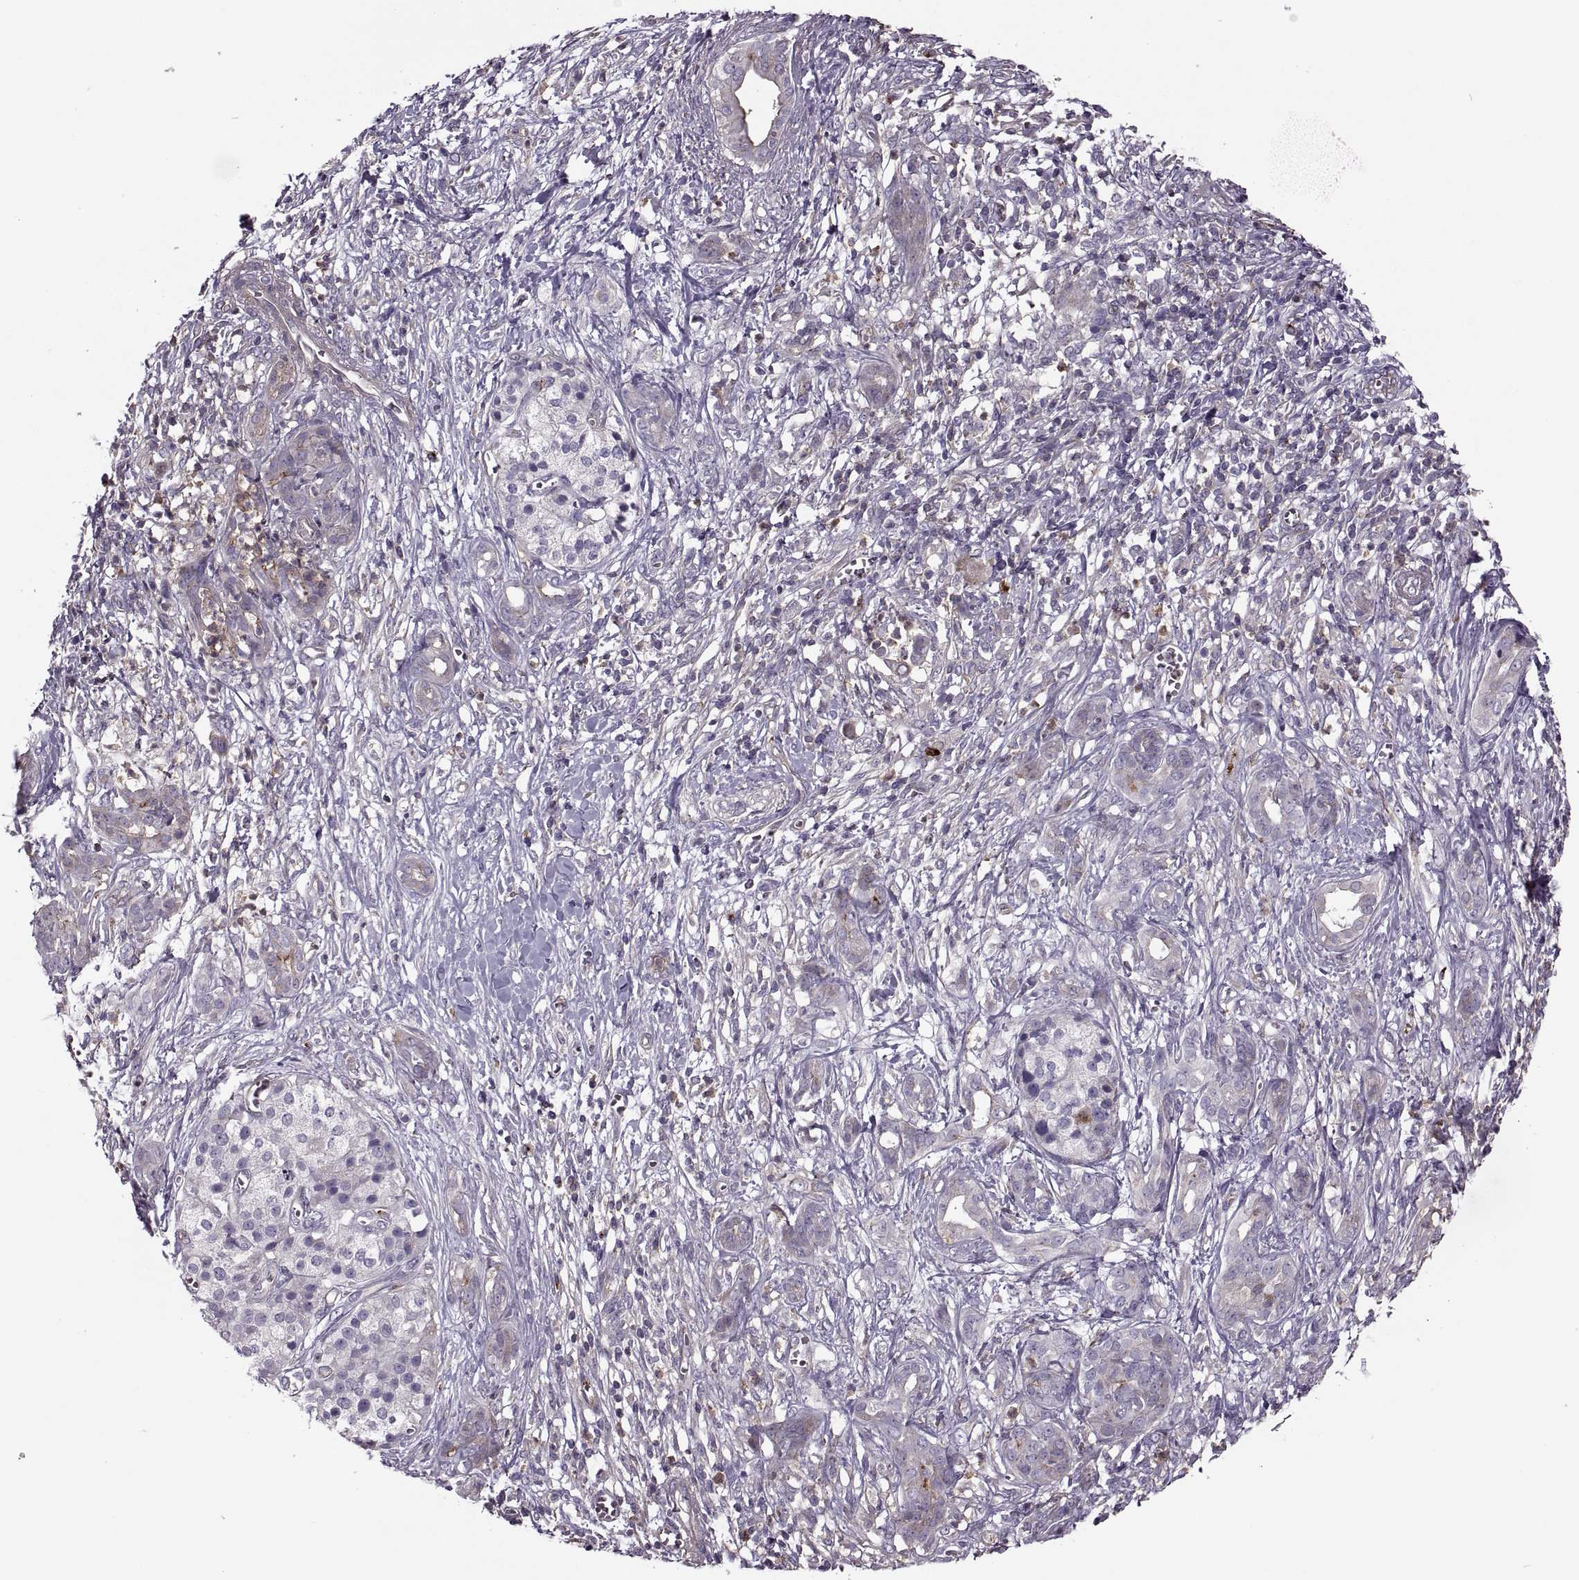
{"staining": {"intensity": "negative", "quantity": "none", "location": "none"}, "tissue": "pancreatic cancer", "cell_type": "Tumor cells", "image_type": "cancer", "snomed": [{"axis": "morphology", "description": "Adenocarcinoma, NOS"}, {"axis": "topography", "description": "Pancreas"}], "caption": "Tumor cells are negative for protein expression in human pancreatic adenocarcinoma.", "gene": "SLC2A3", "patient": {"sex": "male", "age": 61}}